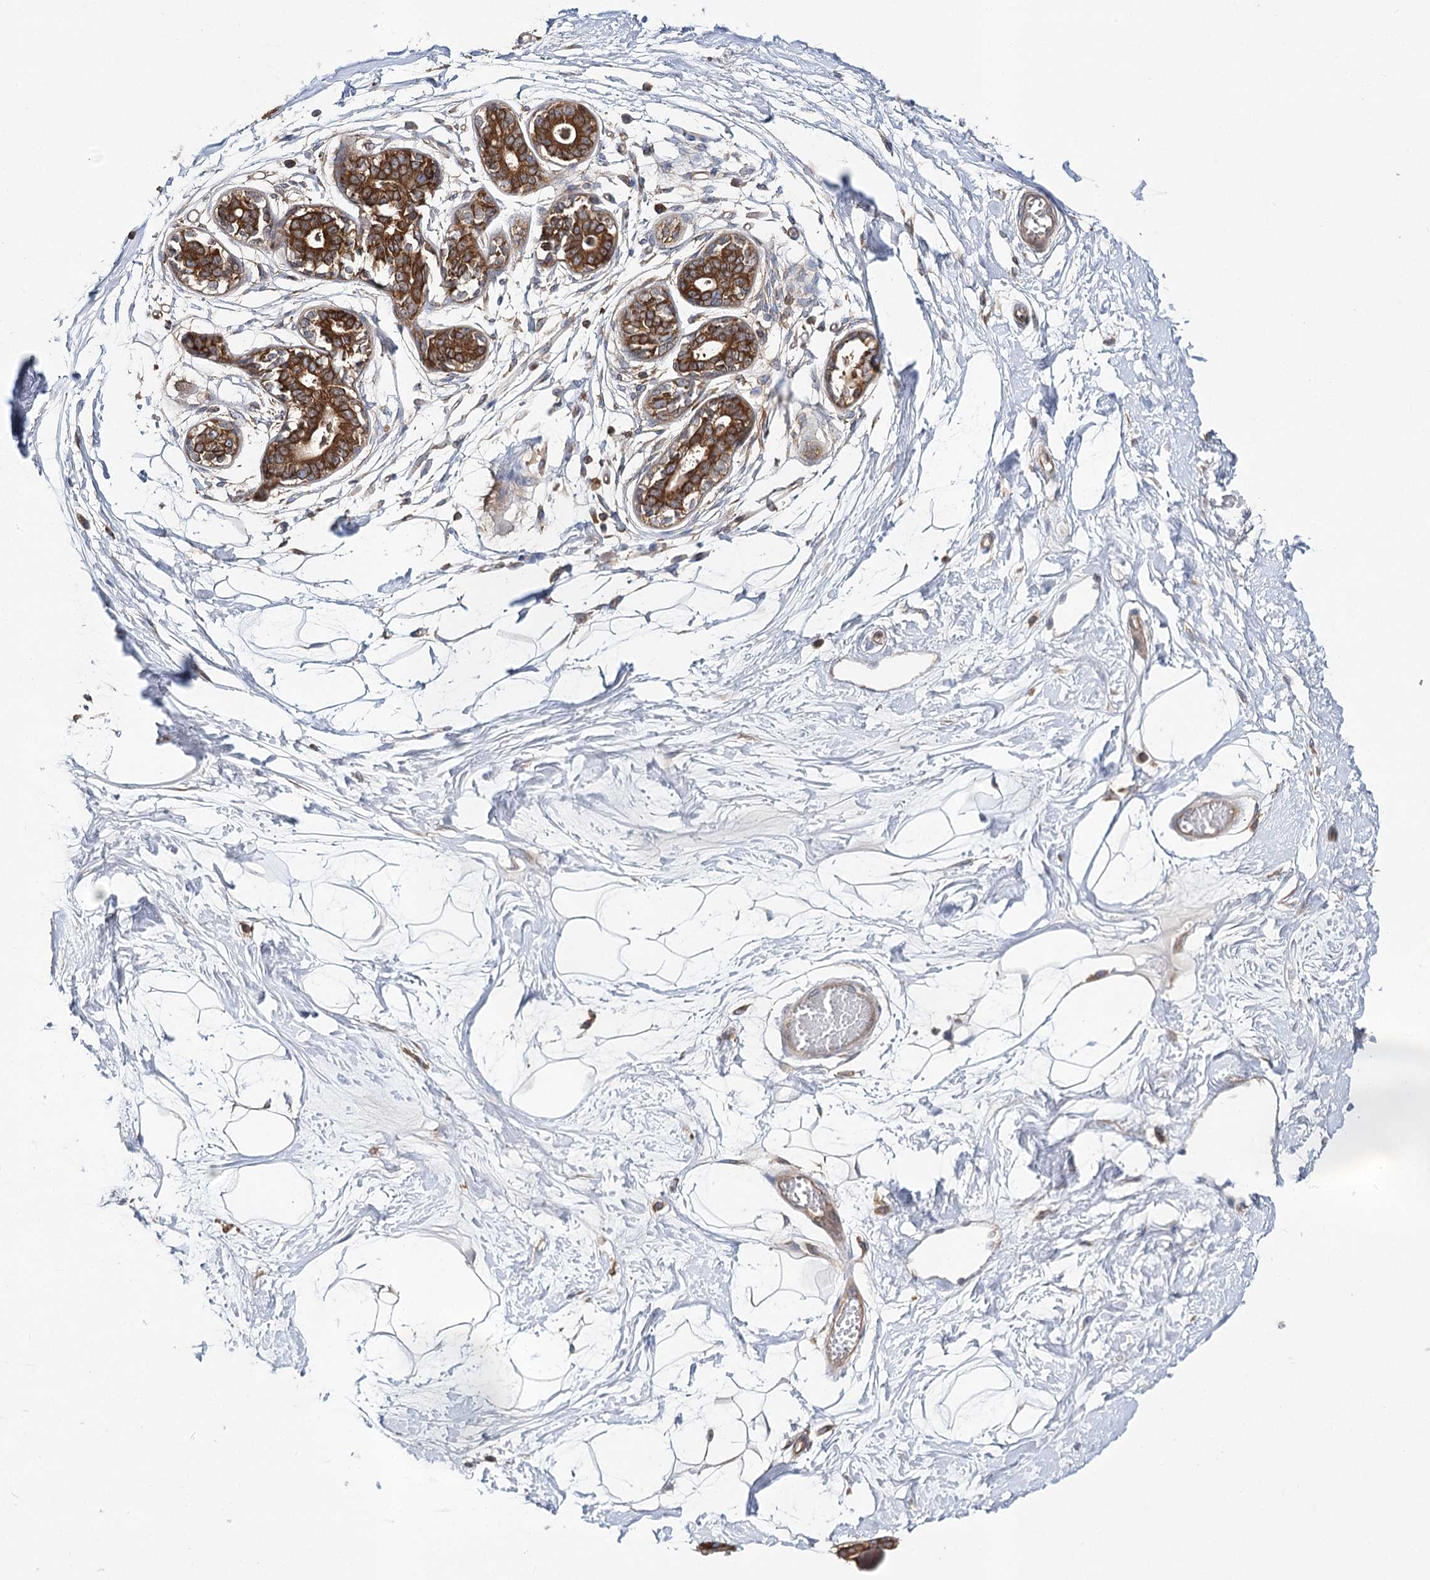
{"staining": {"intensity": "negative", "quantity": "none", "location": "none"}, "tissue": "breast", "cell_type": "Adipocytes", "image_type": "normal", "snomed": [{"axis": "morphology", "description": "Normal tissue, NOS"}, {"axis": "topography", "description": "Breast"}], "caption": "Breast stained for a protein using immunohistochemistry (IHC) demonstrates no positivity adipocytes.", "gene": "ABRAXAS2", "patient": {"sex": "female", "age": 45}}